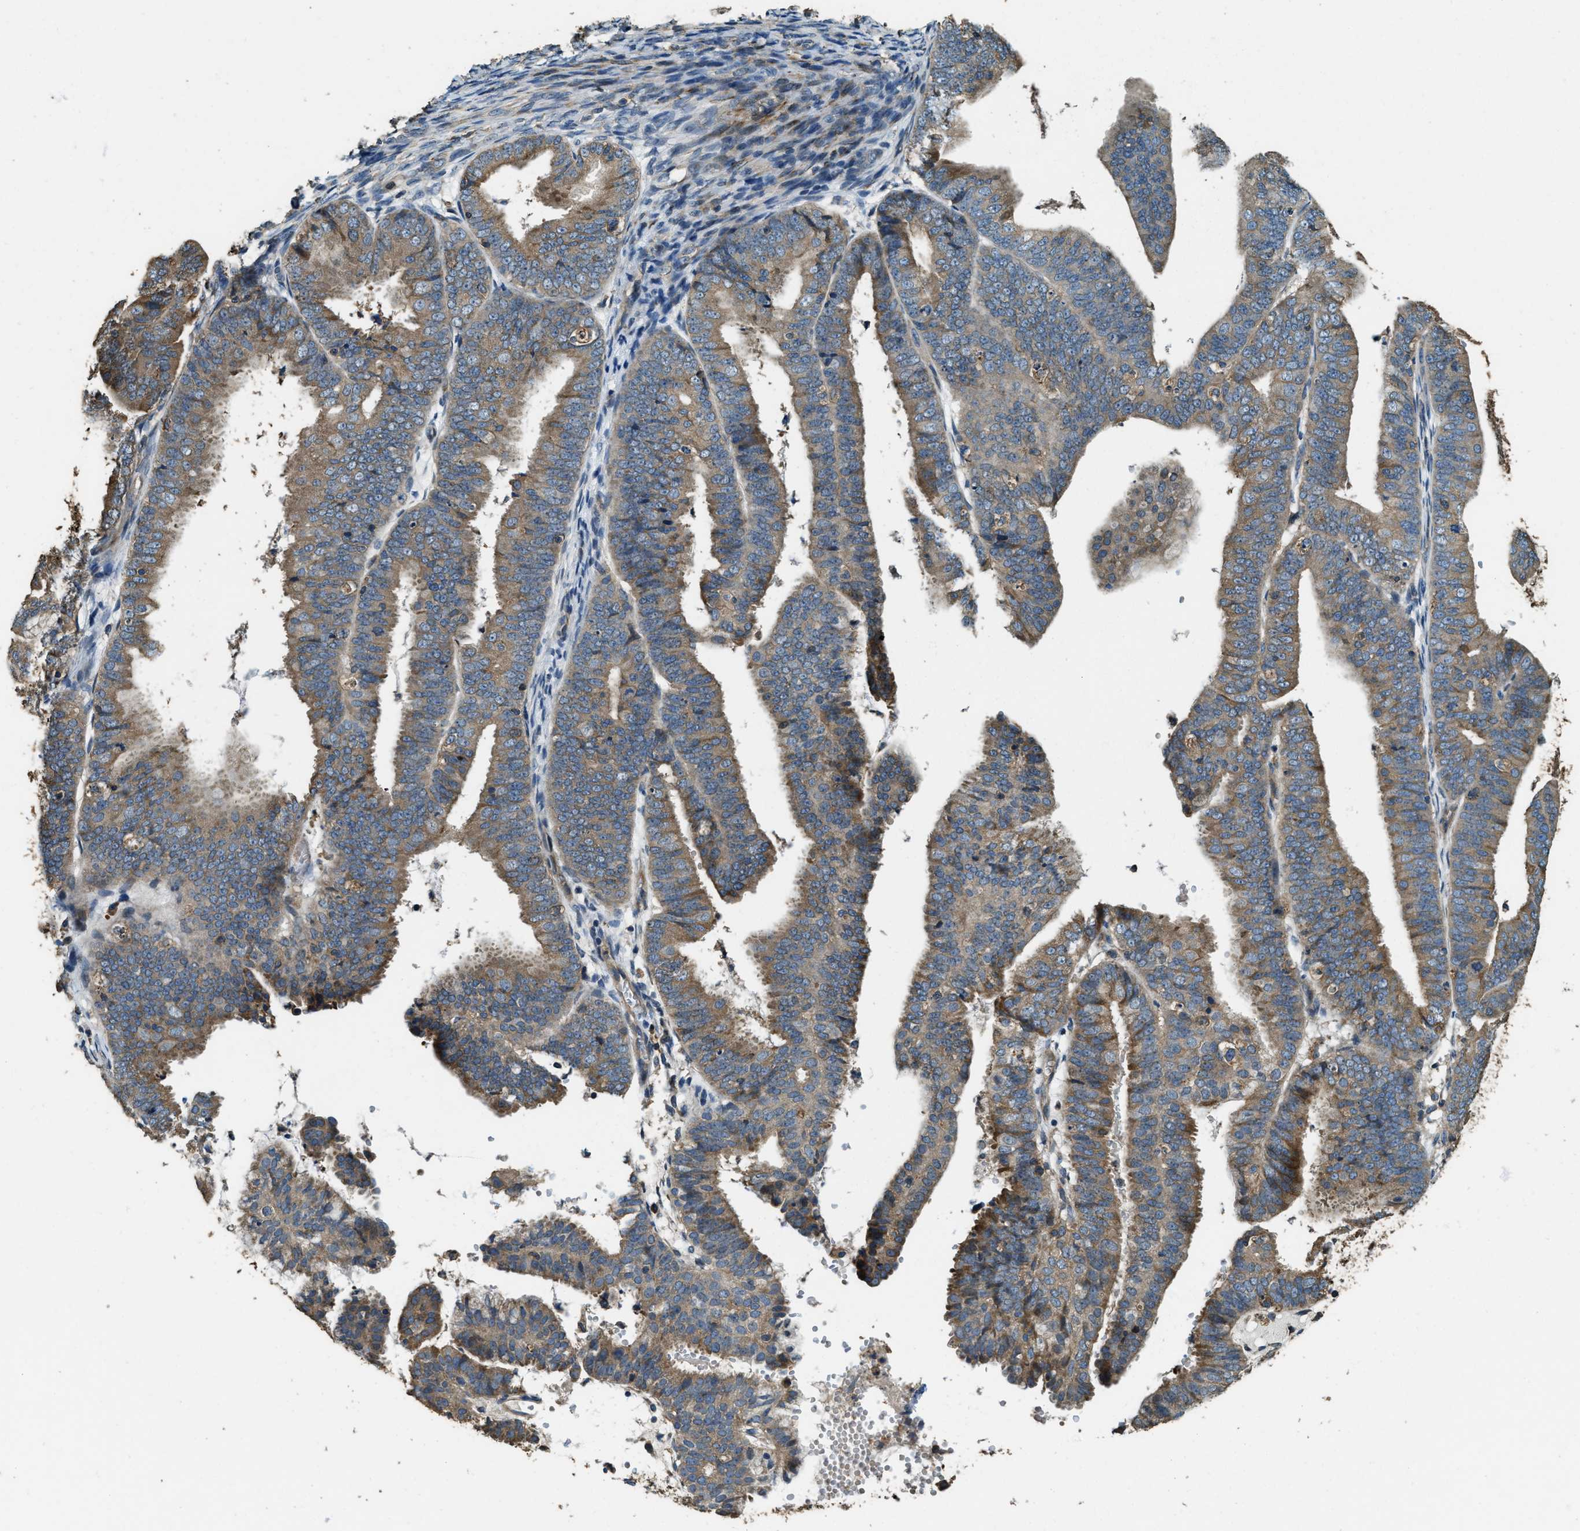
{"staining": {"intensity": "moderate", "quantity": ">75%", "location": "cytoplasmic/membranous"}, "tissue": "endometrial cancer", "cell_type": "Tumor cells", "image_type": "cancer", "snomed": [{"axis": "morphology", "description": "Adenocarcinoma, NOS"}, {"axis": "topography", "description": "Endometrium"}], "caption": "Protein staining reveals moderate cytoplasmic/membranous expression in approximately >75% of tumor cells in endometrial cancer.", "gene": "ERGIC1", "patient": {"sex": "female", "age": 63}}